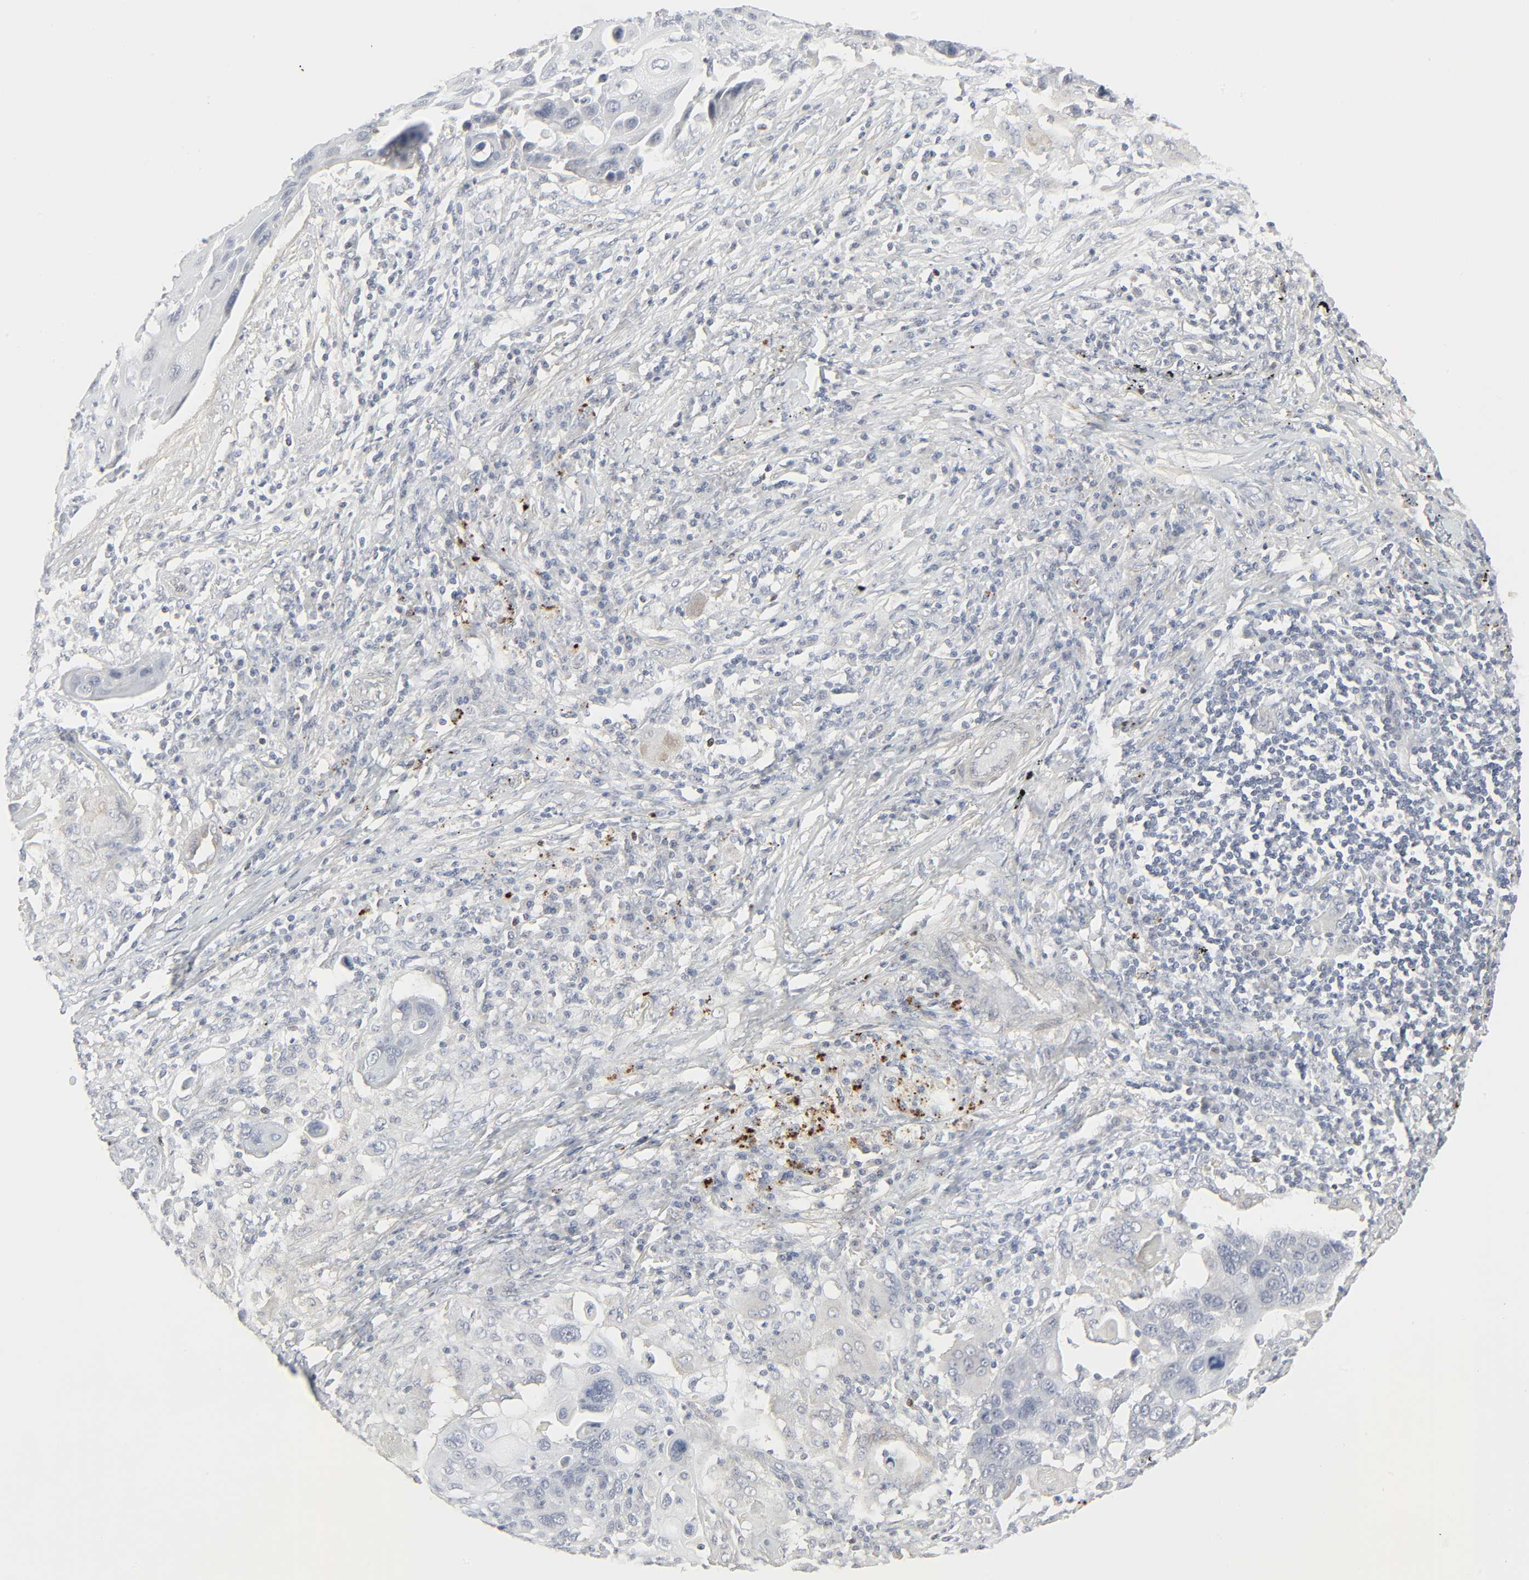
{"staining": {"intensity": "negative", "quantity": "none", "location": "none"}, "tissue": "lung cancer", "cell_type": "Tumor cells", "image_type": "cancer", "snomed": [{"axis": "morphology", "description": "Squamous cell carcinoma, NOS"}, {"axis": "topography", "description": "Lung"}], "caption": "This is an immunohistochemistry (IHC) photomicrograph of human lung squamous cell carcinoma. There is no staining in tumor cells.", "gene": "ZBTB16", "patient": {"sex": "male", "age": 68}}